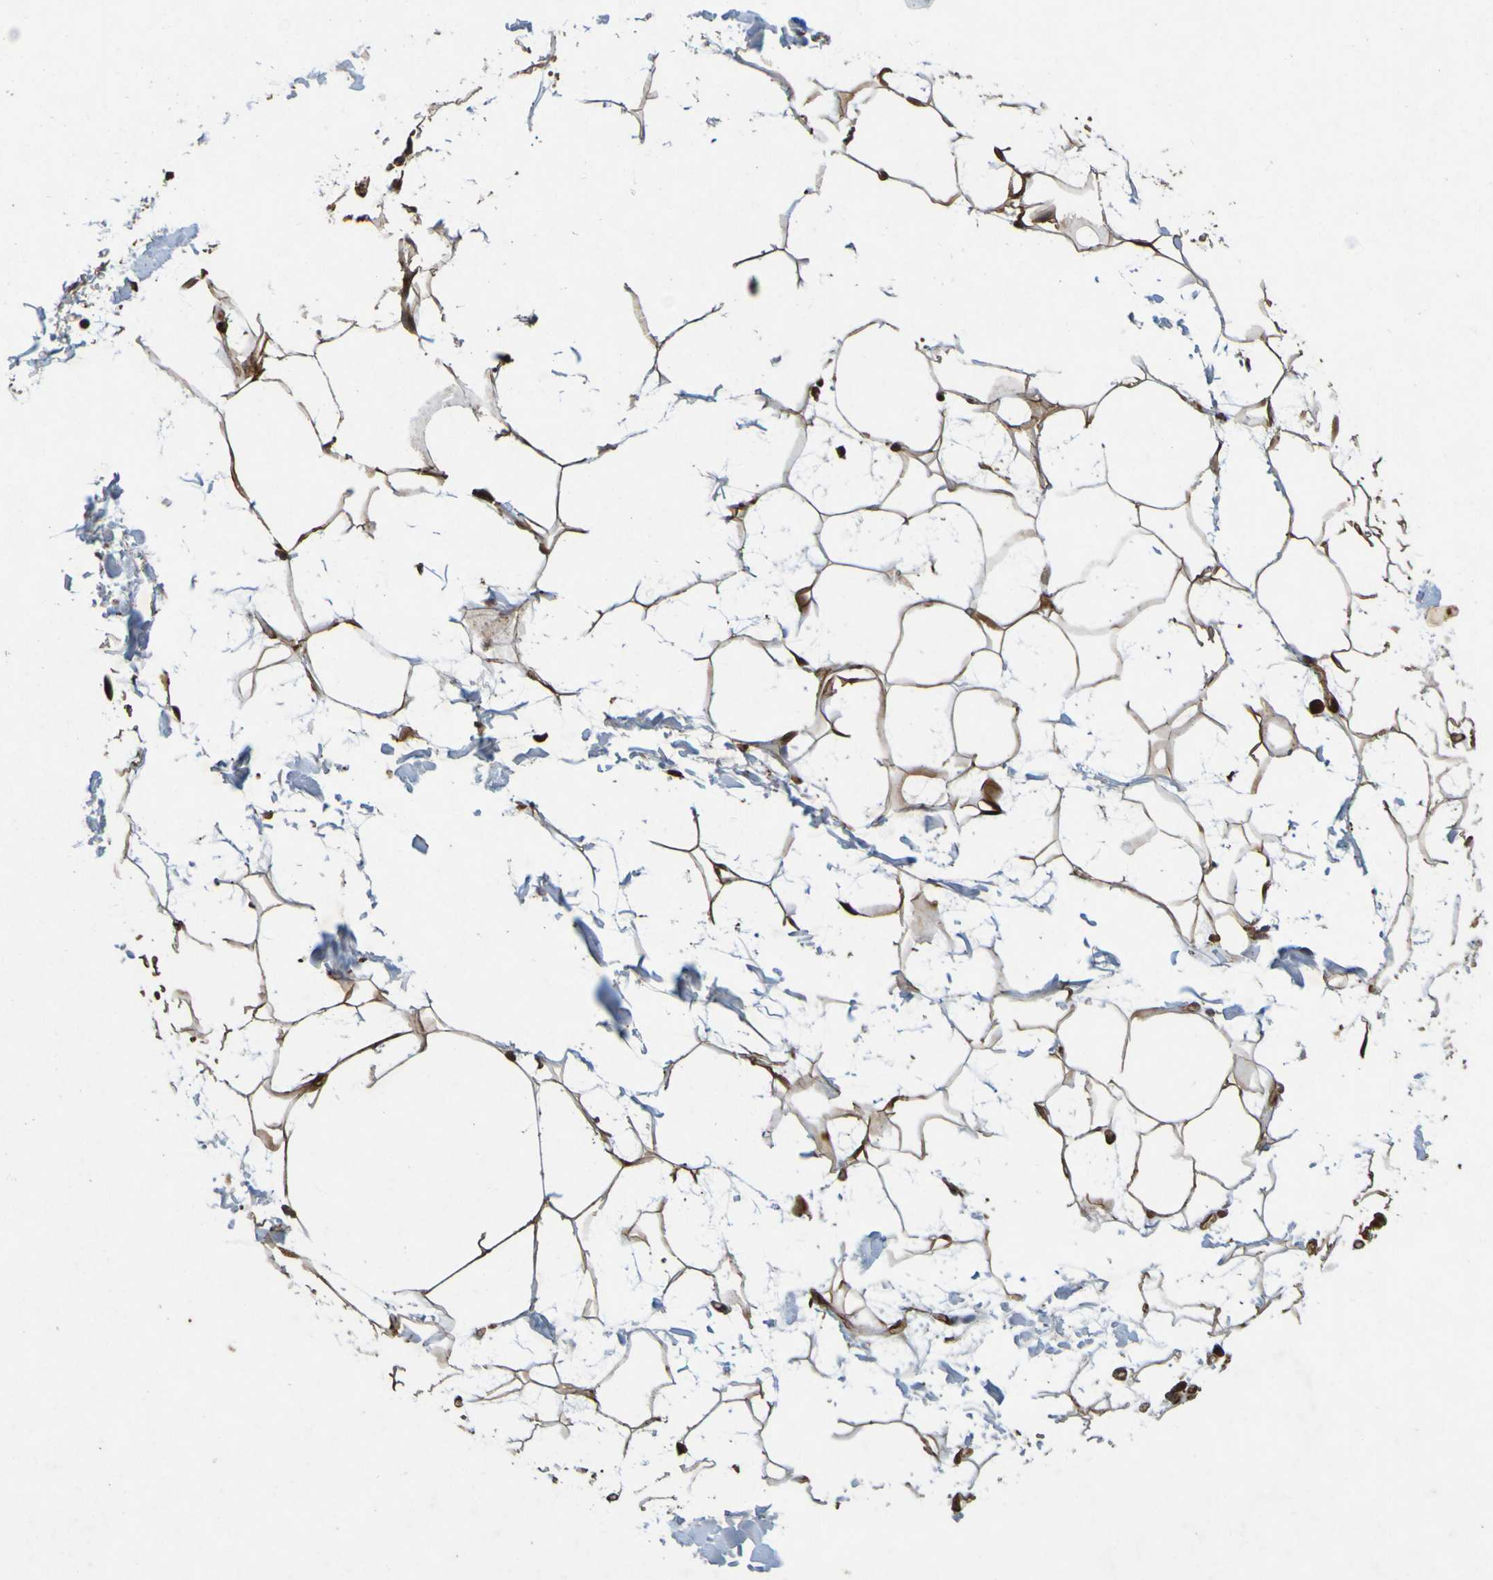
{"staining": {"intensity": "moderate", "quantity": ">75%", "location": "cytoplasmic/membranous"}, "tissue": "adipose tissue", "cell_type": "Adipocytes", "image_type": "normal", "snomed": [{"axis": "morphology", "description": "Normal tissue, NOS"}, {"axis": "topography", "description": "Soft tissue"}], "caption": "Adipose tissue stained with DAB (3,3'-diaminobenzidine) immunohistochemistry shows medium levels of moderate cytoplasmic/membranous expression in about >75% of adipocytes.", "gene": "OCRL", "patient": {"sex": "male", "age": 72}}